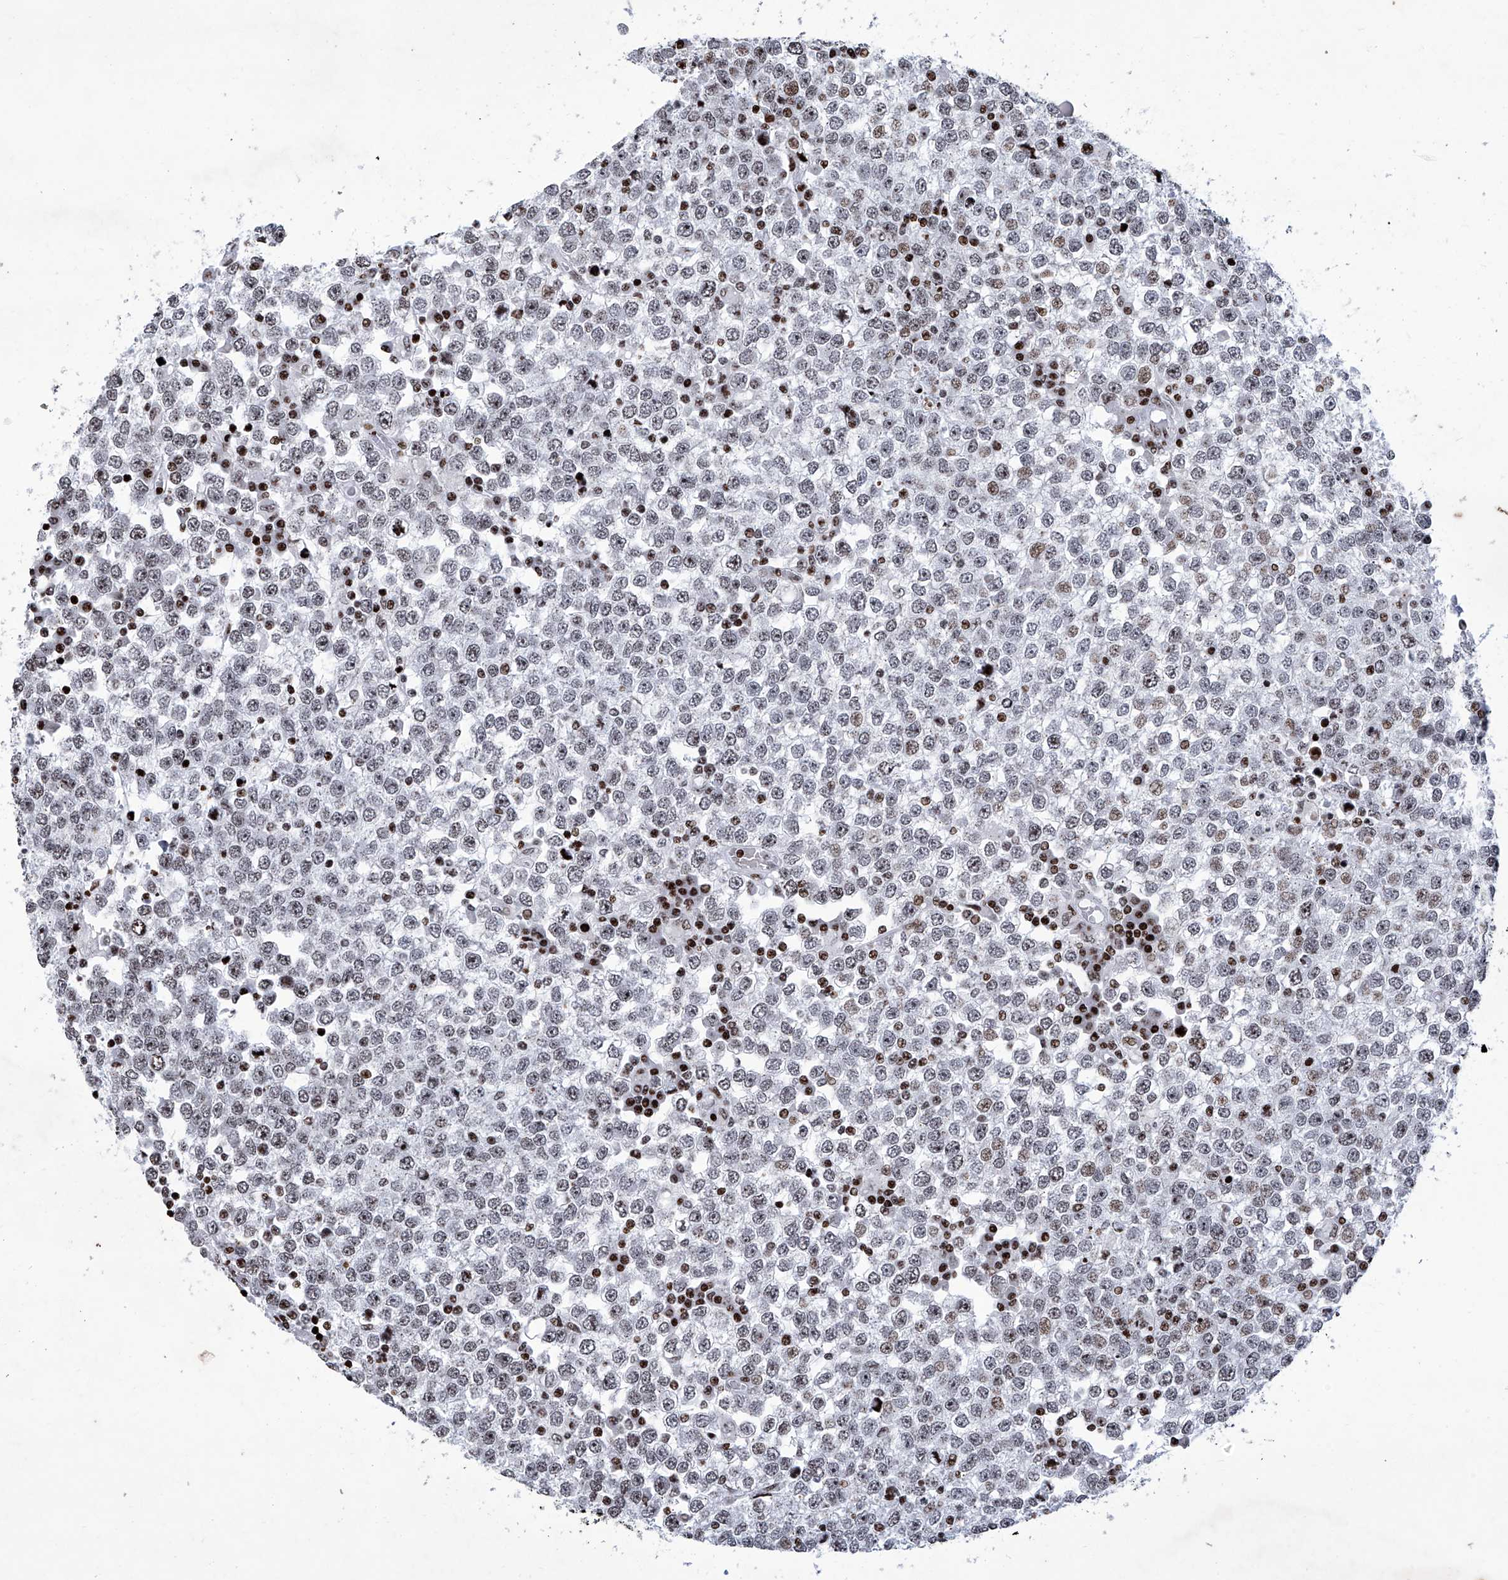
{"staining": {"intensity": "weak", "quantity": "<25%", "location": "nuclear"}, "tissue": "testis cancer", "cell_type": "Tumor cells", "image_type": "cancer", "snomed": [{"axis": "morphology", "description": "Seminoma, NOS"}, {"axis": "topography", "description": "Testis"}], "caption": "A photomicrograph of human testis cancer (seminoma) is negative for staining in tumor cells. The staining was performed using DAB to visualize the protein expression in brown, while the nuclei were stained in blue with hematoxylin (Magnification: 20x).", "gene": "HEY2", "patient": {"sex": "male", "age": 65}}